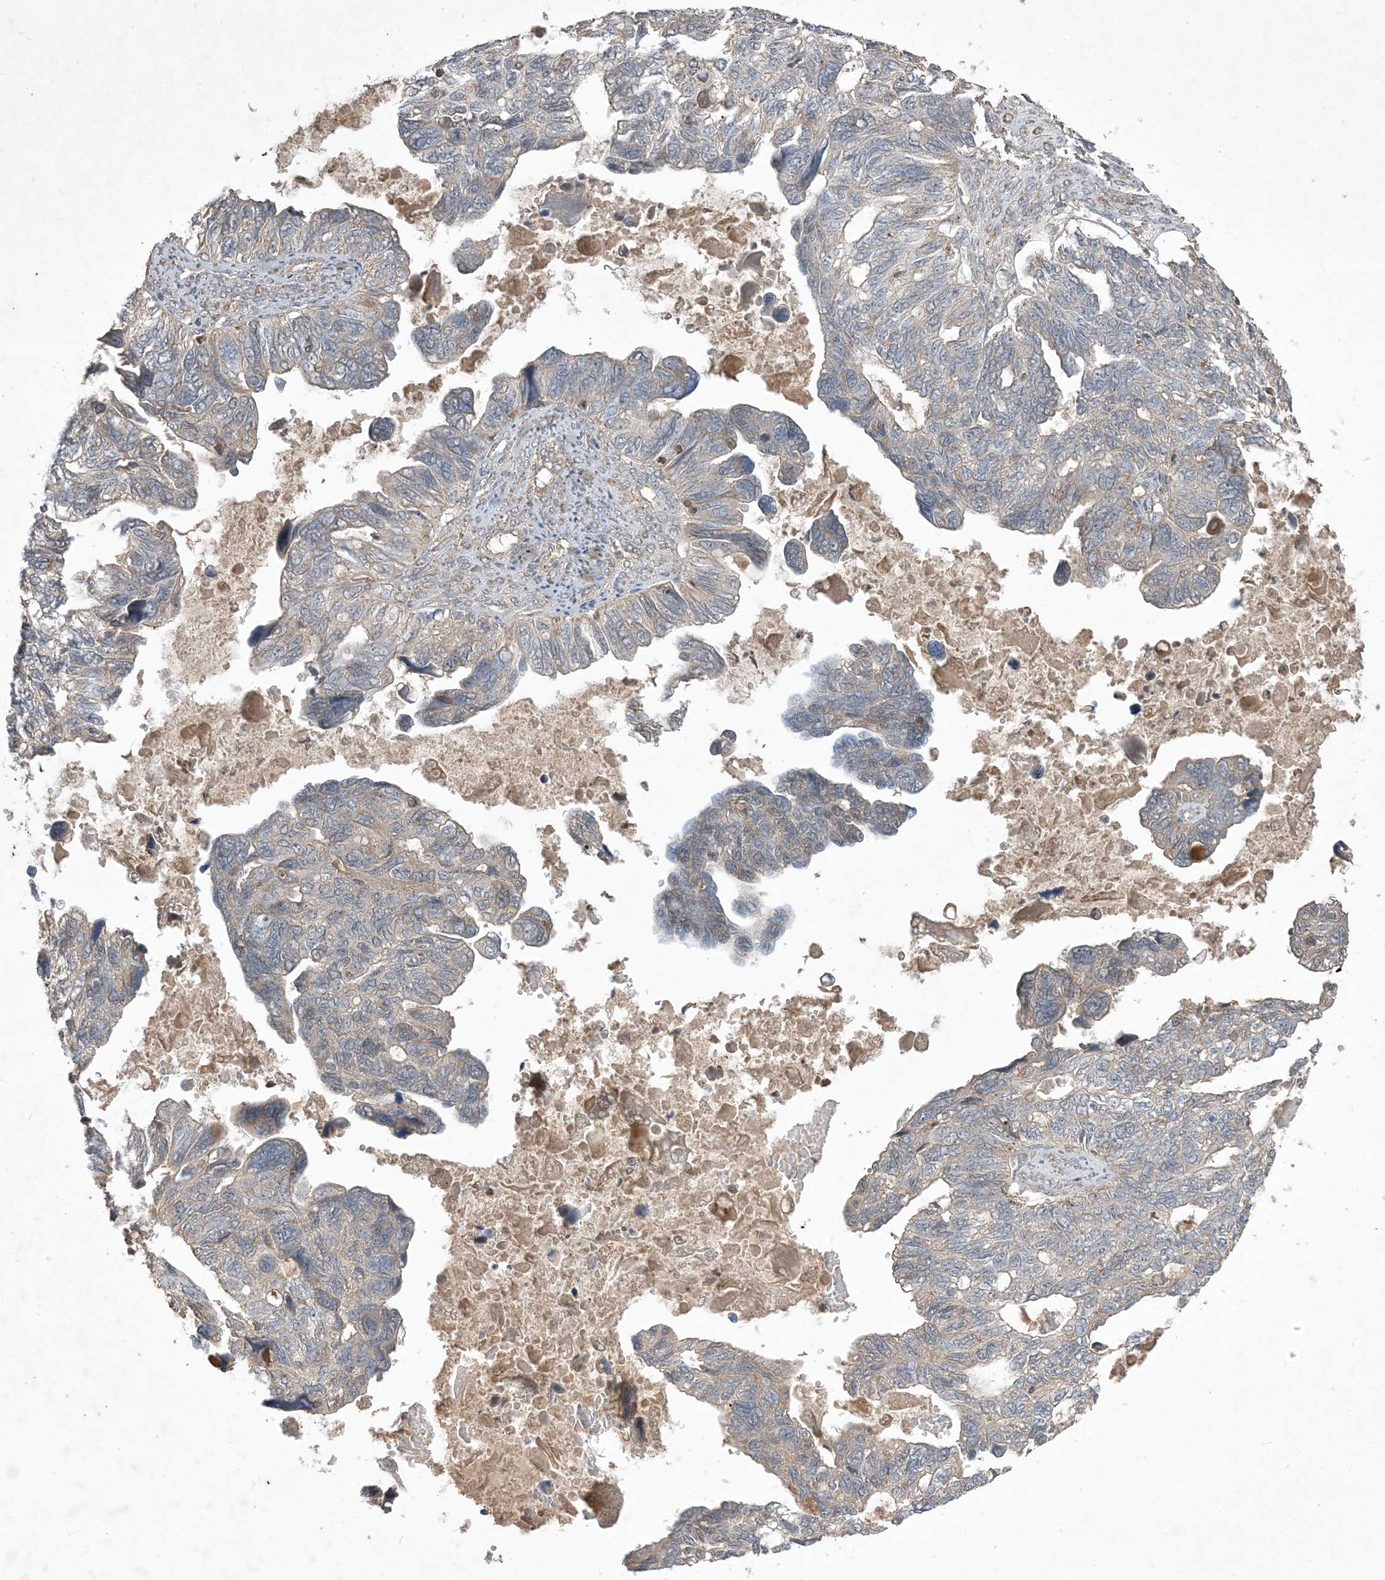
{"staining": {"intensity": "negative", "quantity": "none", "location": "none"}, "tissue": "ovarian cancer", "cell_type": "Tumor cells", "image_type": "cancer", "snomed": [{"axis": "morphology", "description": "Cystadenocarcinoma, serous, NOS"}, {"axis": "topography", "description": "Ovary"}], "caption": "IHC photomicrograph of neoplastic tissue: human ovarian serous cystadenocarcinoma stained with DAB demonstrates no significant protein expression in tumor cells.", "gene": "PRRT3", "patient": {"sex": "female", "age": 79}}